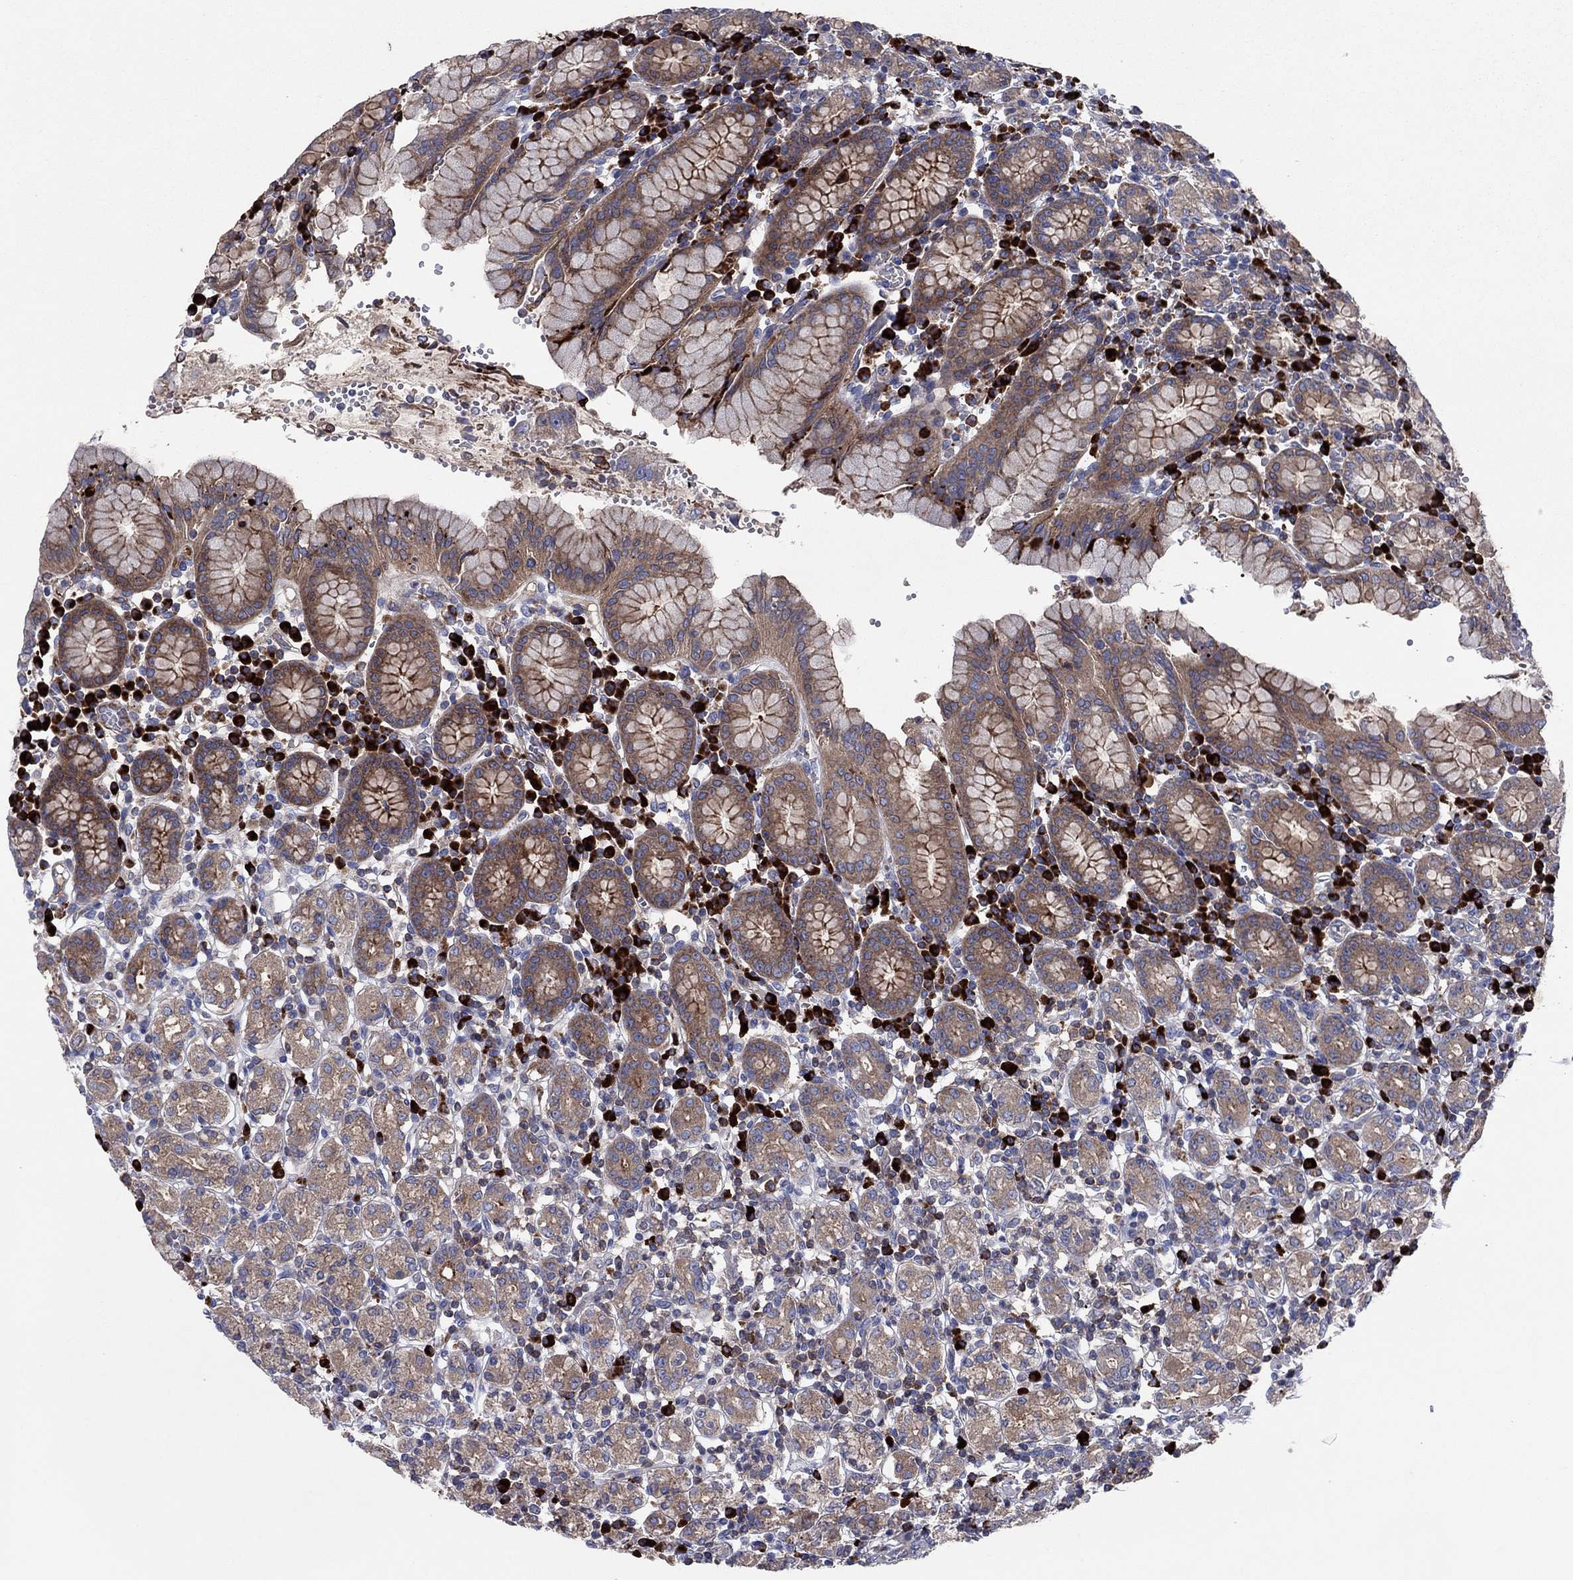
{"staining": {"intensity": "weak", "quantity": "25%-75%", "location": "cytoplasmic/membranous"}, "tissue": "stomach", "cell_type": "Glandular cells", "image_type": "normal", "snomed": [{"axis": "morphology", "description": "Normal tissue, NOS"}, {"axis": "topography", "description": "Stomach, upper"}, {"axis": "topography", "description": "Stomach"}], "caption": "Glandular cells display weak cytoplasmic/membranous expression in about 25%-75% of cells in normal stomach.", "gene": "PVR", "patient": {"sex": "male", "age": 62}}